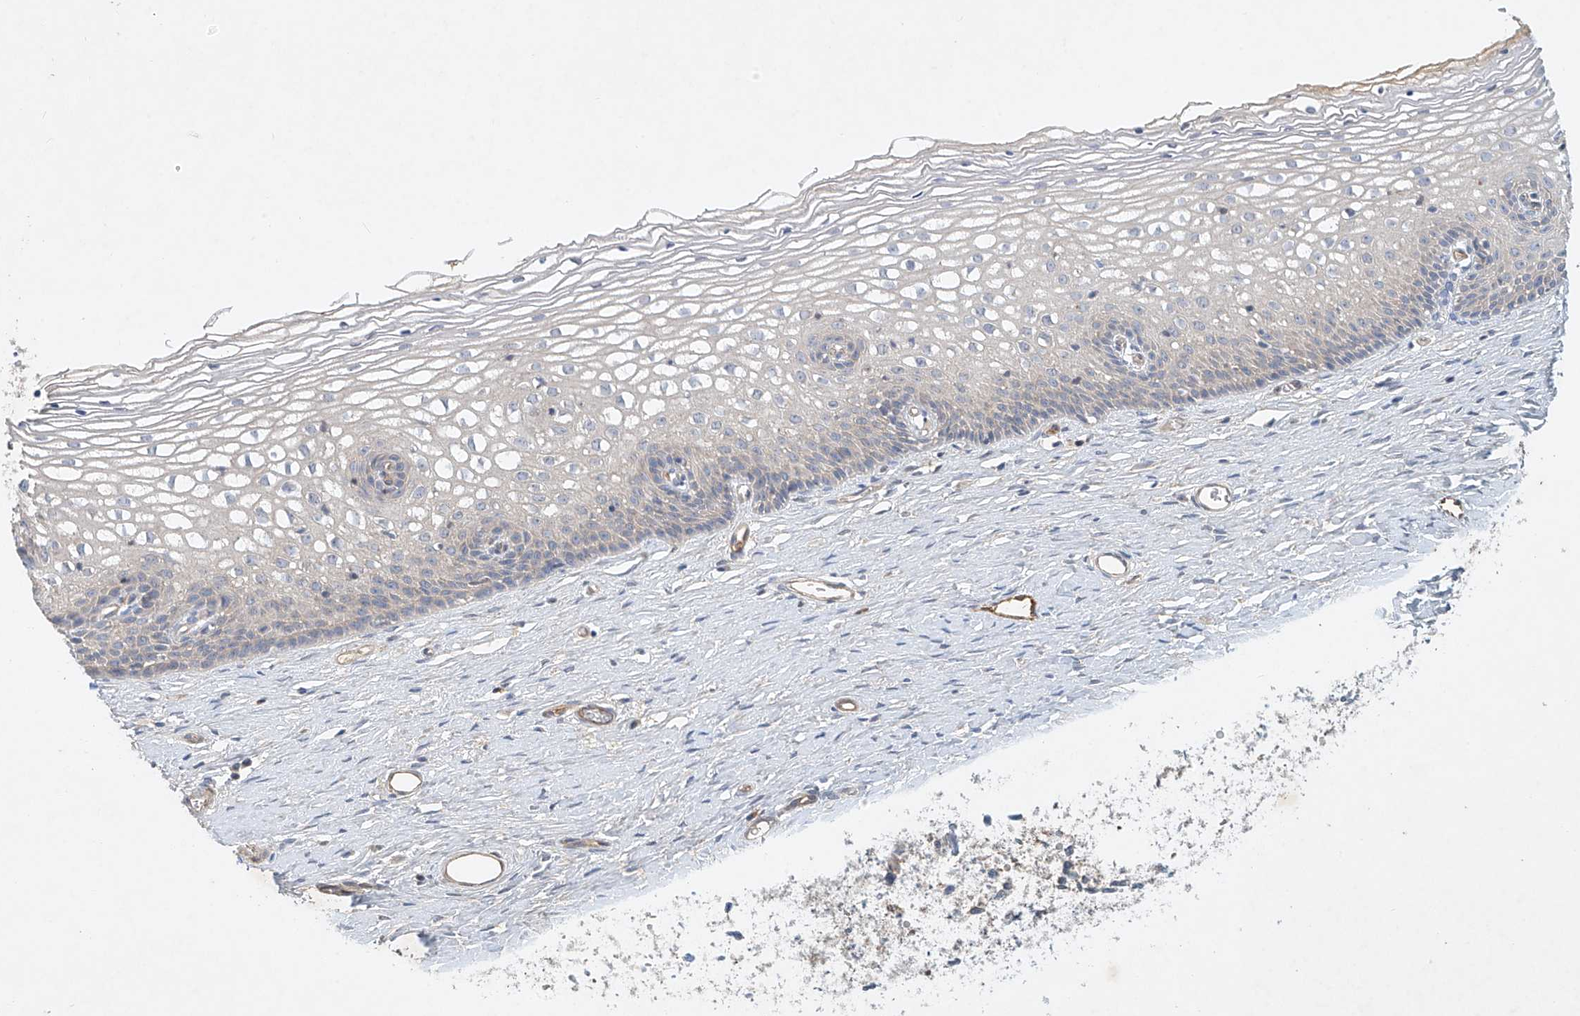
{"staining": {"intensity": "negative", "quantity": "none", "location": "none"}, "tissue": "cervix", "cell_type": "Glandular cells", "image_type": "normal", "snomed": [{"axis": "morphology", "description": "Normal tissue, NOS"}, {"axis": "topography", "description": "Cervix"}], "caption": "This is an immunohistochemistry micrograph of normal cervix. There is no expression in glandular cells.", "gene": "ENSG00000266202", "patient": {"sex": "female", "age": 33}}